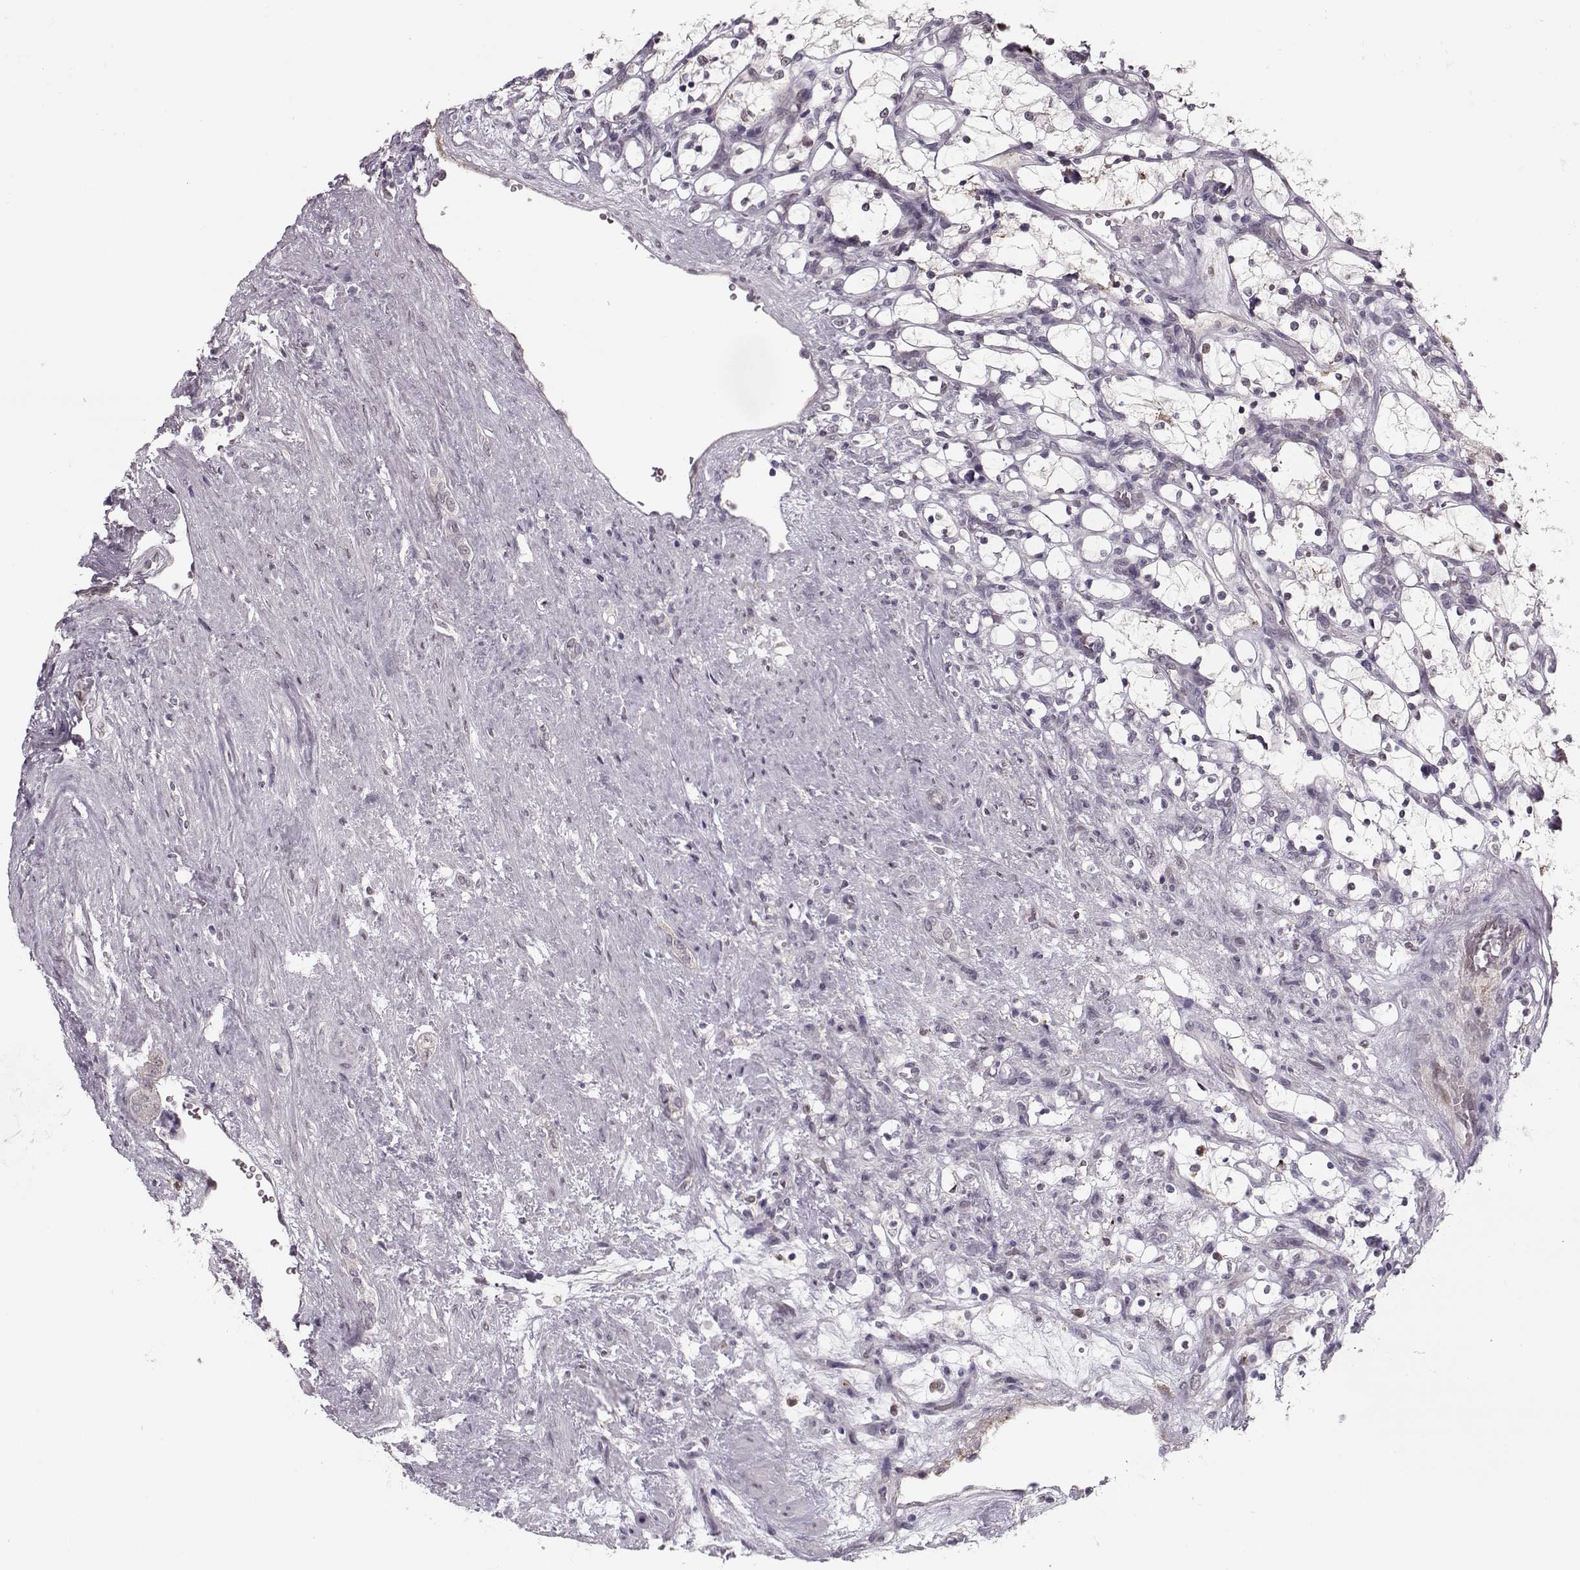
{"staining": {"intensity": "negative", "quantity": "none", "location": "none"}, "tissue": "renal cancer", "cell_type": "Tumor cells", "image_type": "cancer", "snomed": [{"axis": "morphology", "description": "Adenocarcinoma, NOS"}, {"axis": "topography", "description": "Kidney"}], "caption": "An IHC micrograph of renal cancer (adenocarcinoma) is shown. There is no staining in tumor cells of renal cancer (adenocarcinoma).", "gene": "DNAI3", "patient": {"sex": "female", "age": 69}}